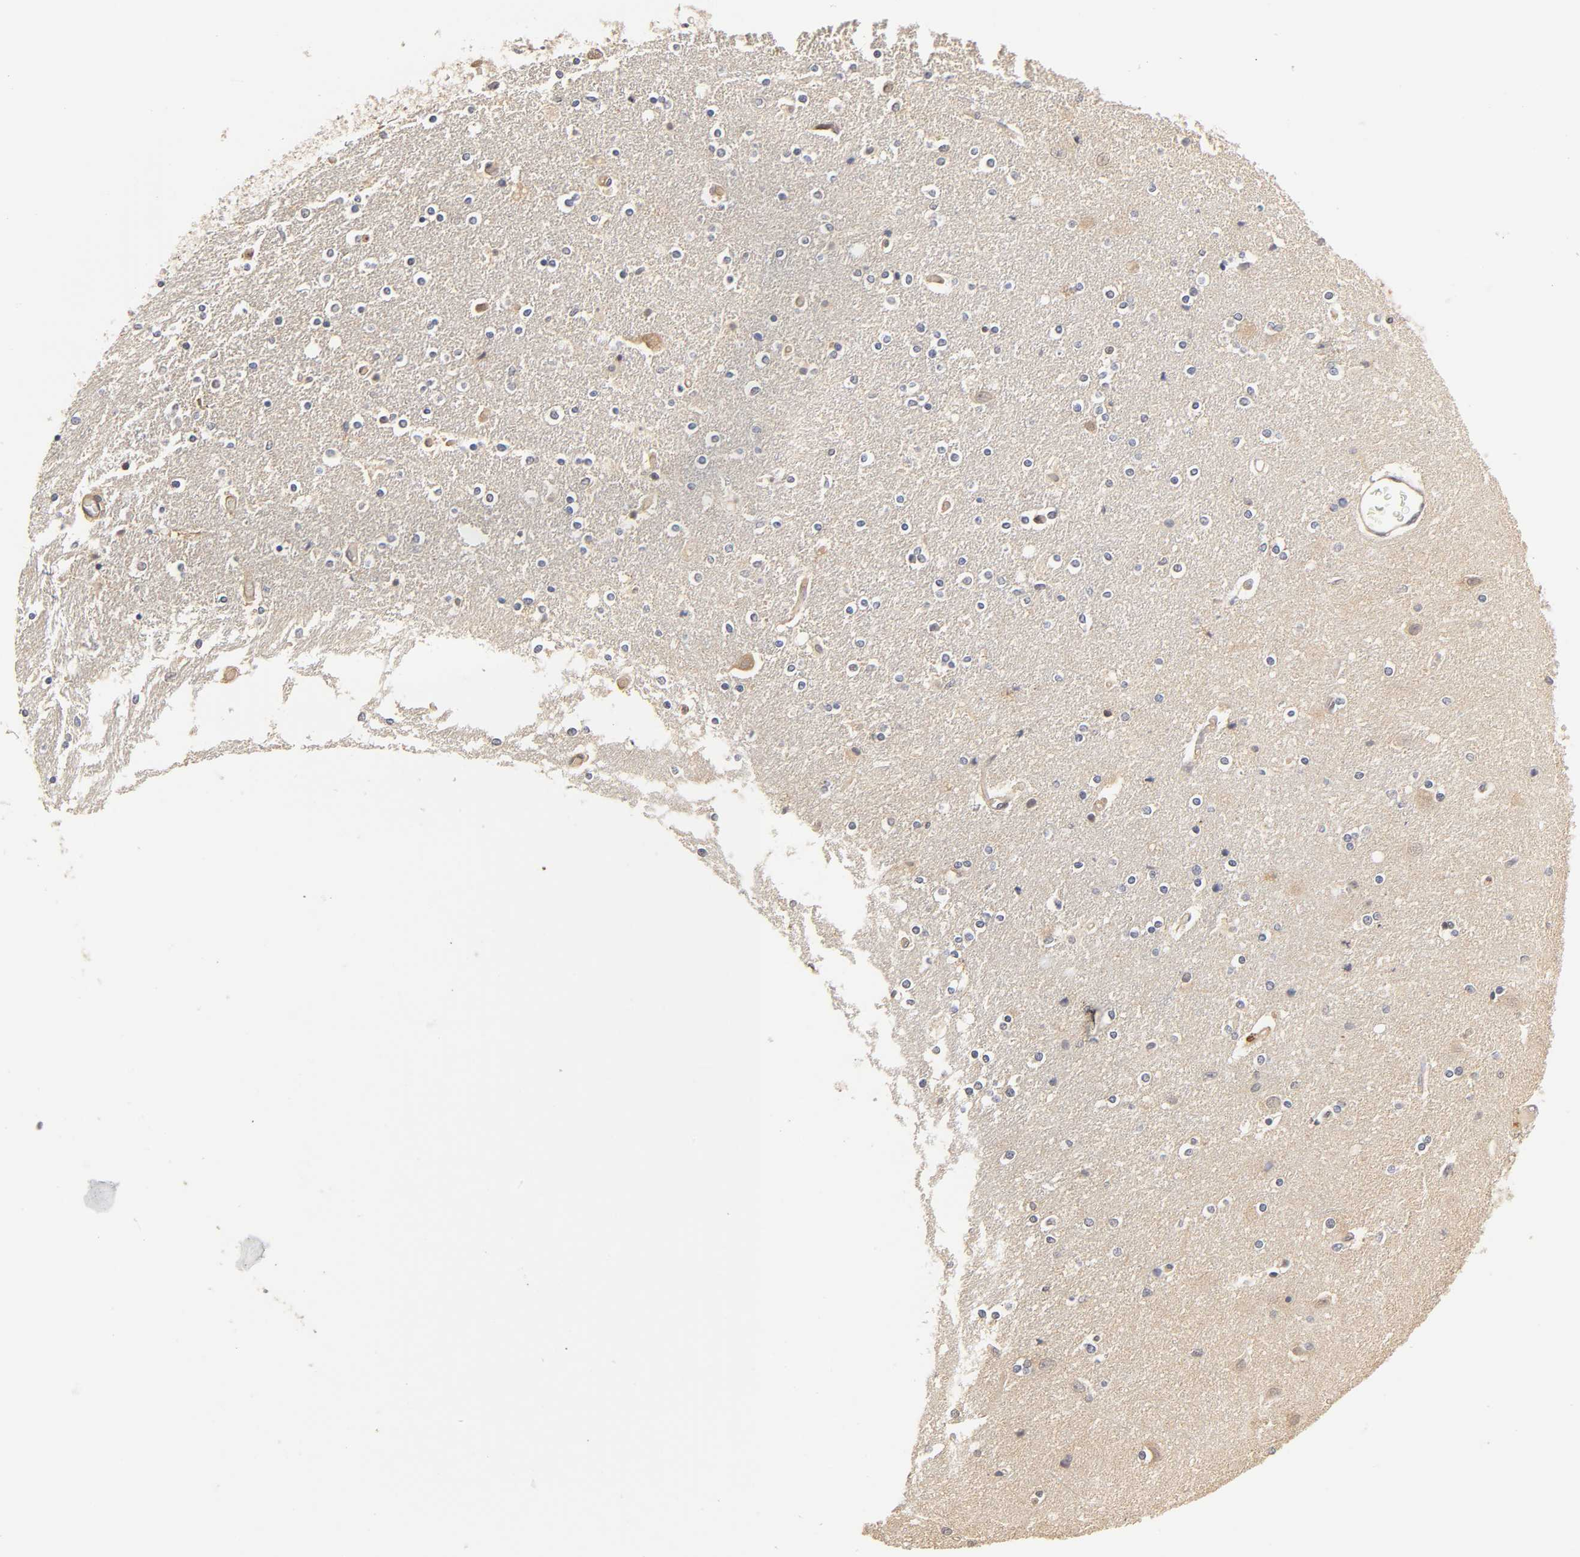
{"staining": {"intensity": "negative", "quantity": "none", "location": "none"}, "tissue": "caudate", "cell_type": "Glial cells", "image_type": "normal", "snomed": [{"axis": "morphology", "description": "Normal tissue, NOS"}, {"axis": "topography", "description": "Lateral ventricle wall"}], "caption": "High magnification brightfield microscopy of benign caudate stained with DAB (3,3'-diaminobenzidine) (brown) and counterstained with hematoxylin (blue): glial cells show no significant expression. (DAB immunohistochemistry (IHC) with hematoxylin counter stain).", "gene": "PDE5A", "patient": {"sex": "female", "age": 54}}